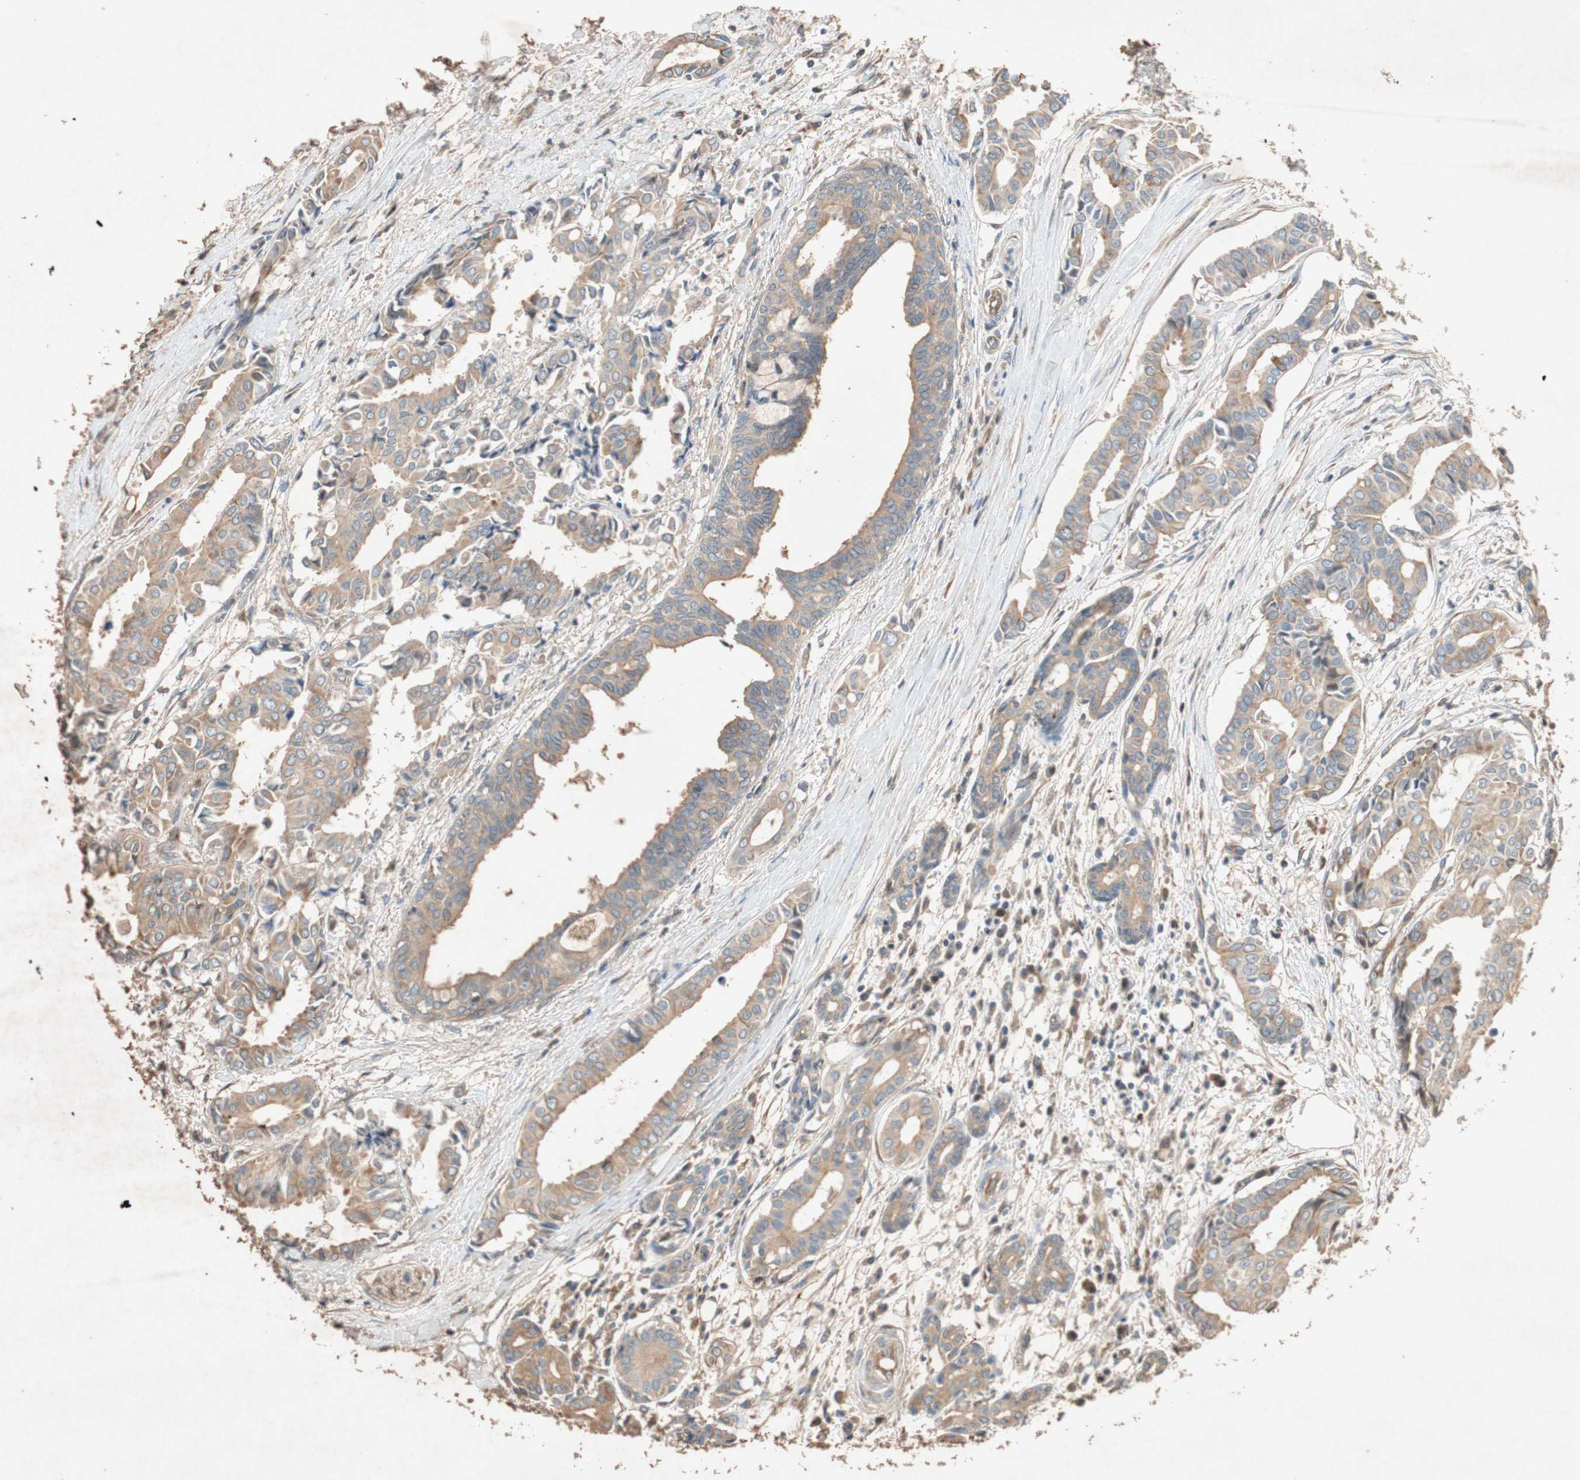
{"staining": {"intensity": "weak", "quantity": ">75%", "location": "cytoplasmic/membranous"}, "tissue": "head and neck cancer", "cell_type": "Tumor cells", "image_type": "cancer", "snomed": [{"axis": "morphology", "description": "Adenocarcinoma, NOS"}, {"axis": "topography", "description": "Salivary gland"}, {"axis": "topography", "description": "Head-Neck"}], "caption": "DAB (3,3'-diaminobenzidine) immunohistochemical staining of human adenocarcinoma (head and neck) reveals weak cytoplasmic/membranous protein expression in about >75% of tumor cells.", "gene": "TUBB", "patient": {"sex": "female", "age": 59}}